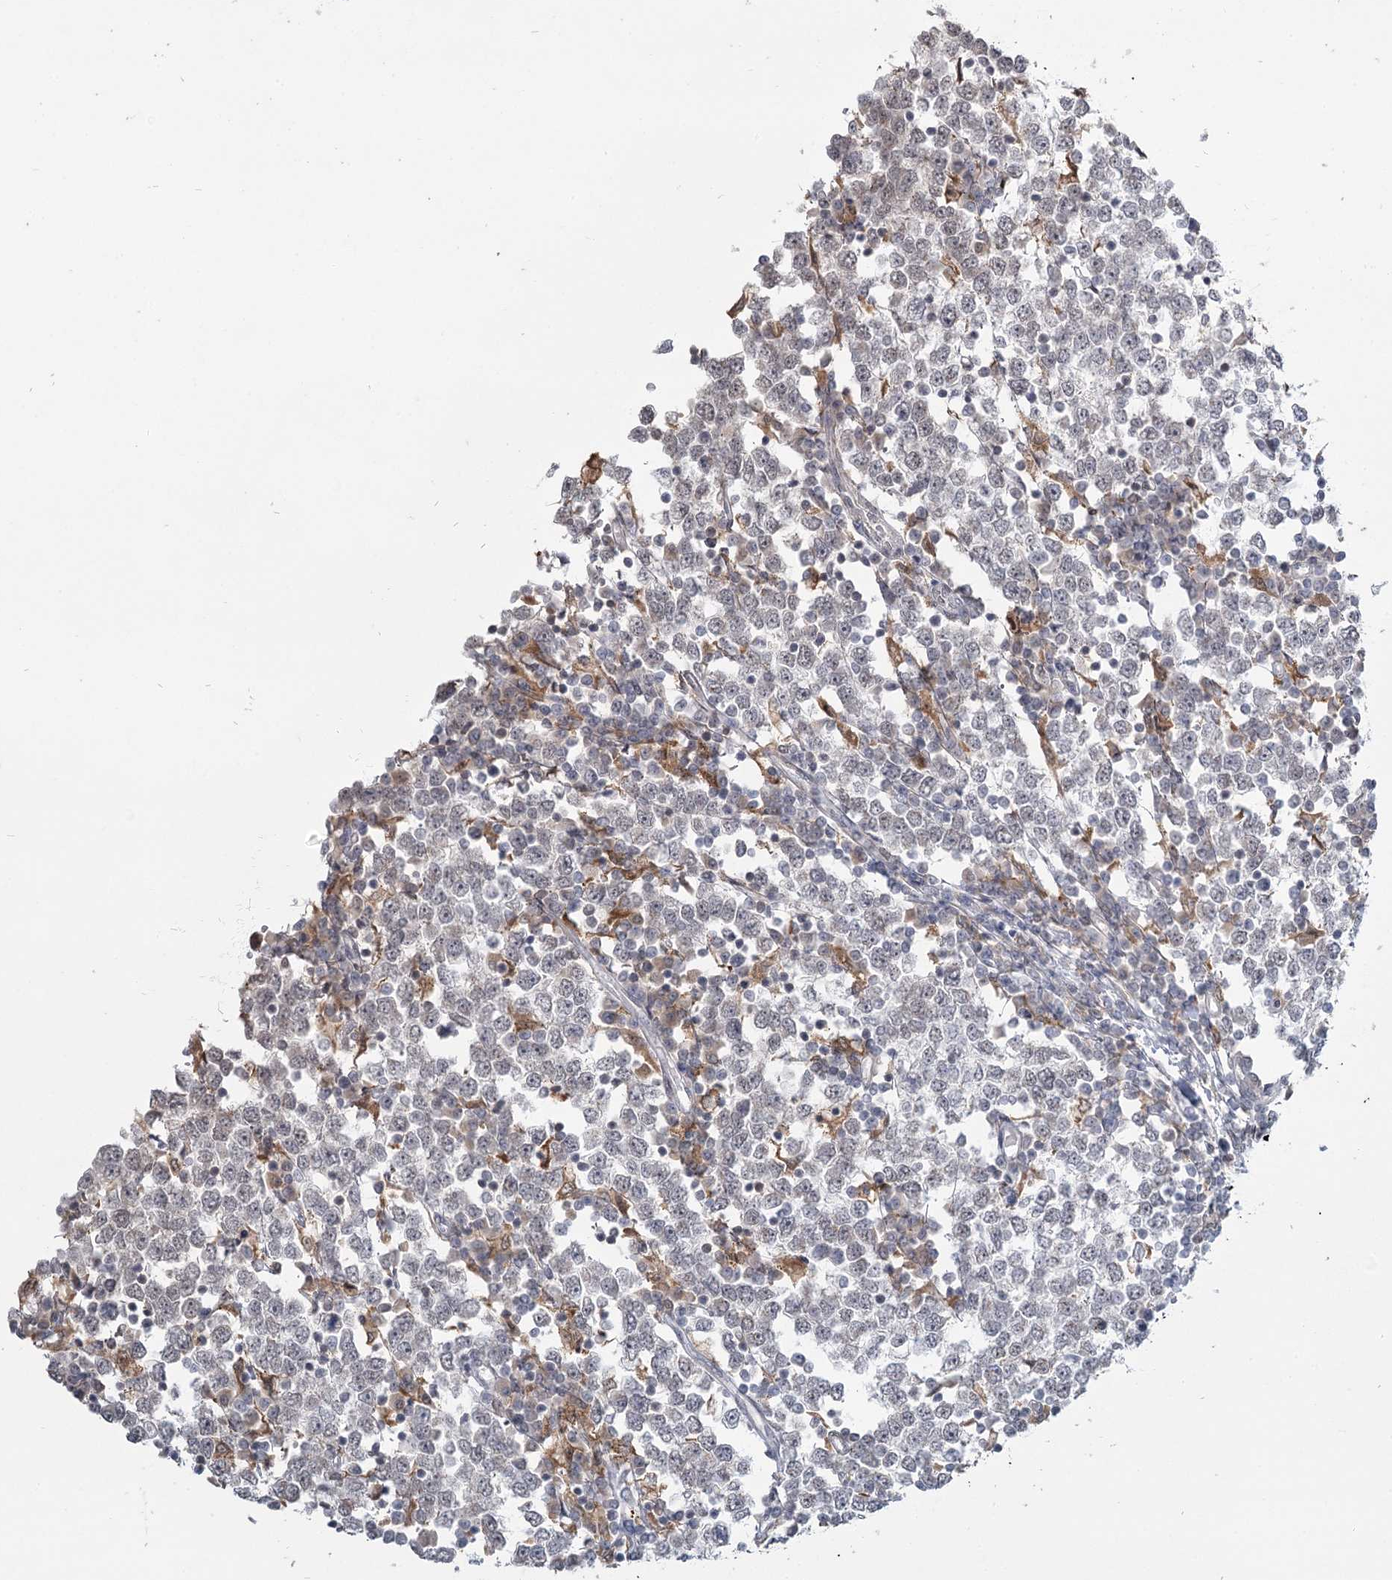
{"staining": {"intensity": "negative", "quantity": "none", "location": "none"}, "tissue": "testis cancer", "cell_type": "Tumor cells", "image_type": "cancer", "snomed": [{"axis": "morphology", "description": "Seminoma, NOS"}, {"axis": "topography", "description": "Testis"}], "caption": "Testis cancer was stained to show a protein in brown. There is no significant staining in tumor cells.", "gene": "TMEM70", "patient": {"sex": "male", "age": 65}}